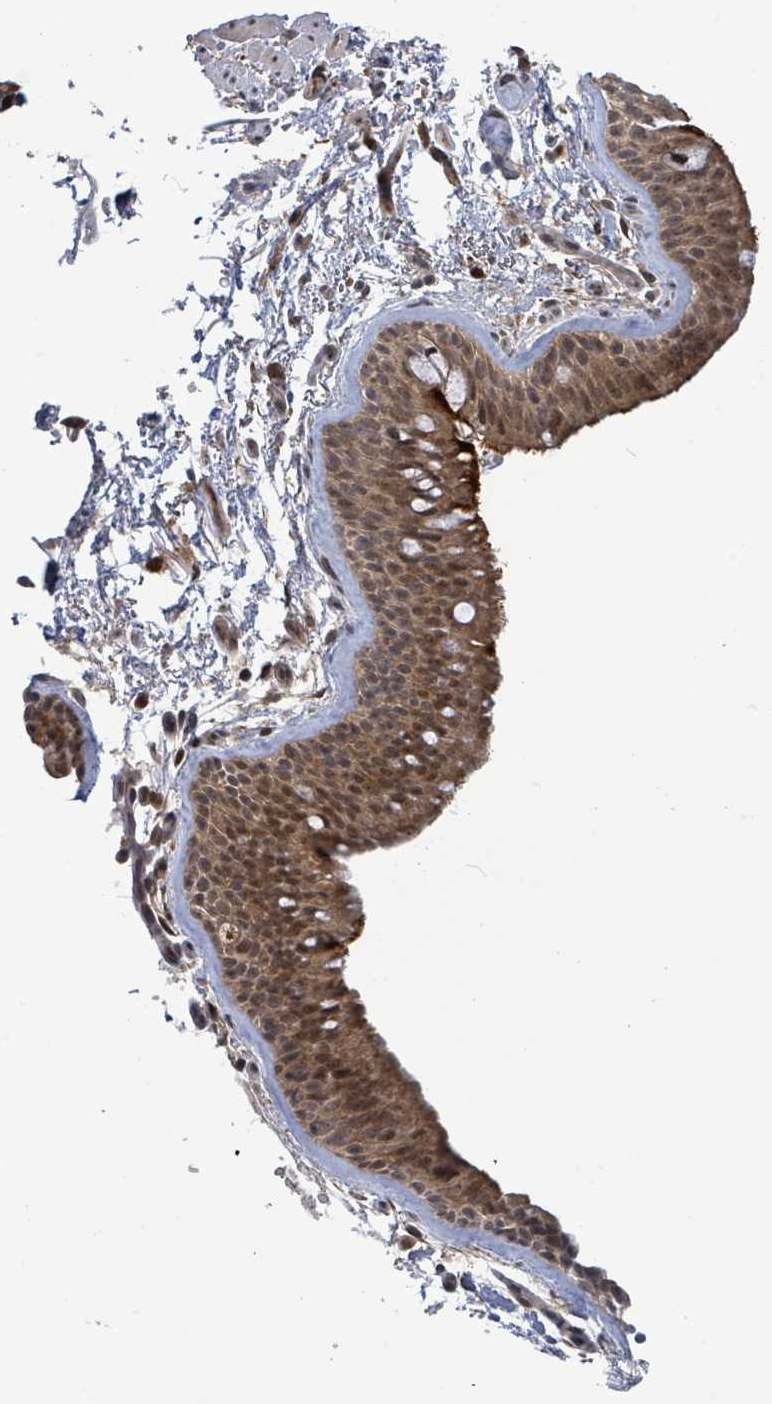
{"staining": {"intensity": "negative", "quantity": "none", "location": "none"}, "tissue": "adipose tissue", "cell_type": "Adipocytes", "image_type": "normal", "snomed": [{"axis": "morphology", "description": "Normal tissue, NOS"}, {"axis": "topography", "description": "Cartilage tissue"}, {"axis": "topography", "description": "Bronchus"}], "caption": "A high-resolution image shows immunohistochemistry staining of unremarkable adipose tissue, which displays no significant staining in adipocytes. (DAB (3,3'-diaminobenzidine) immunohistochemistry (IHC), high magnification).", "gene": "FBXO6", "patient": {"sex": "female", "age": 72}}